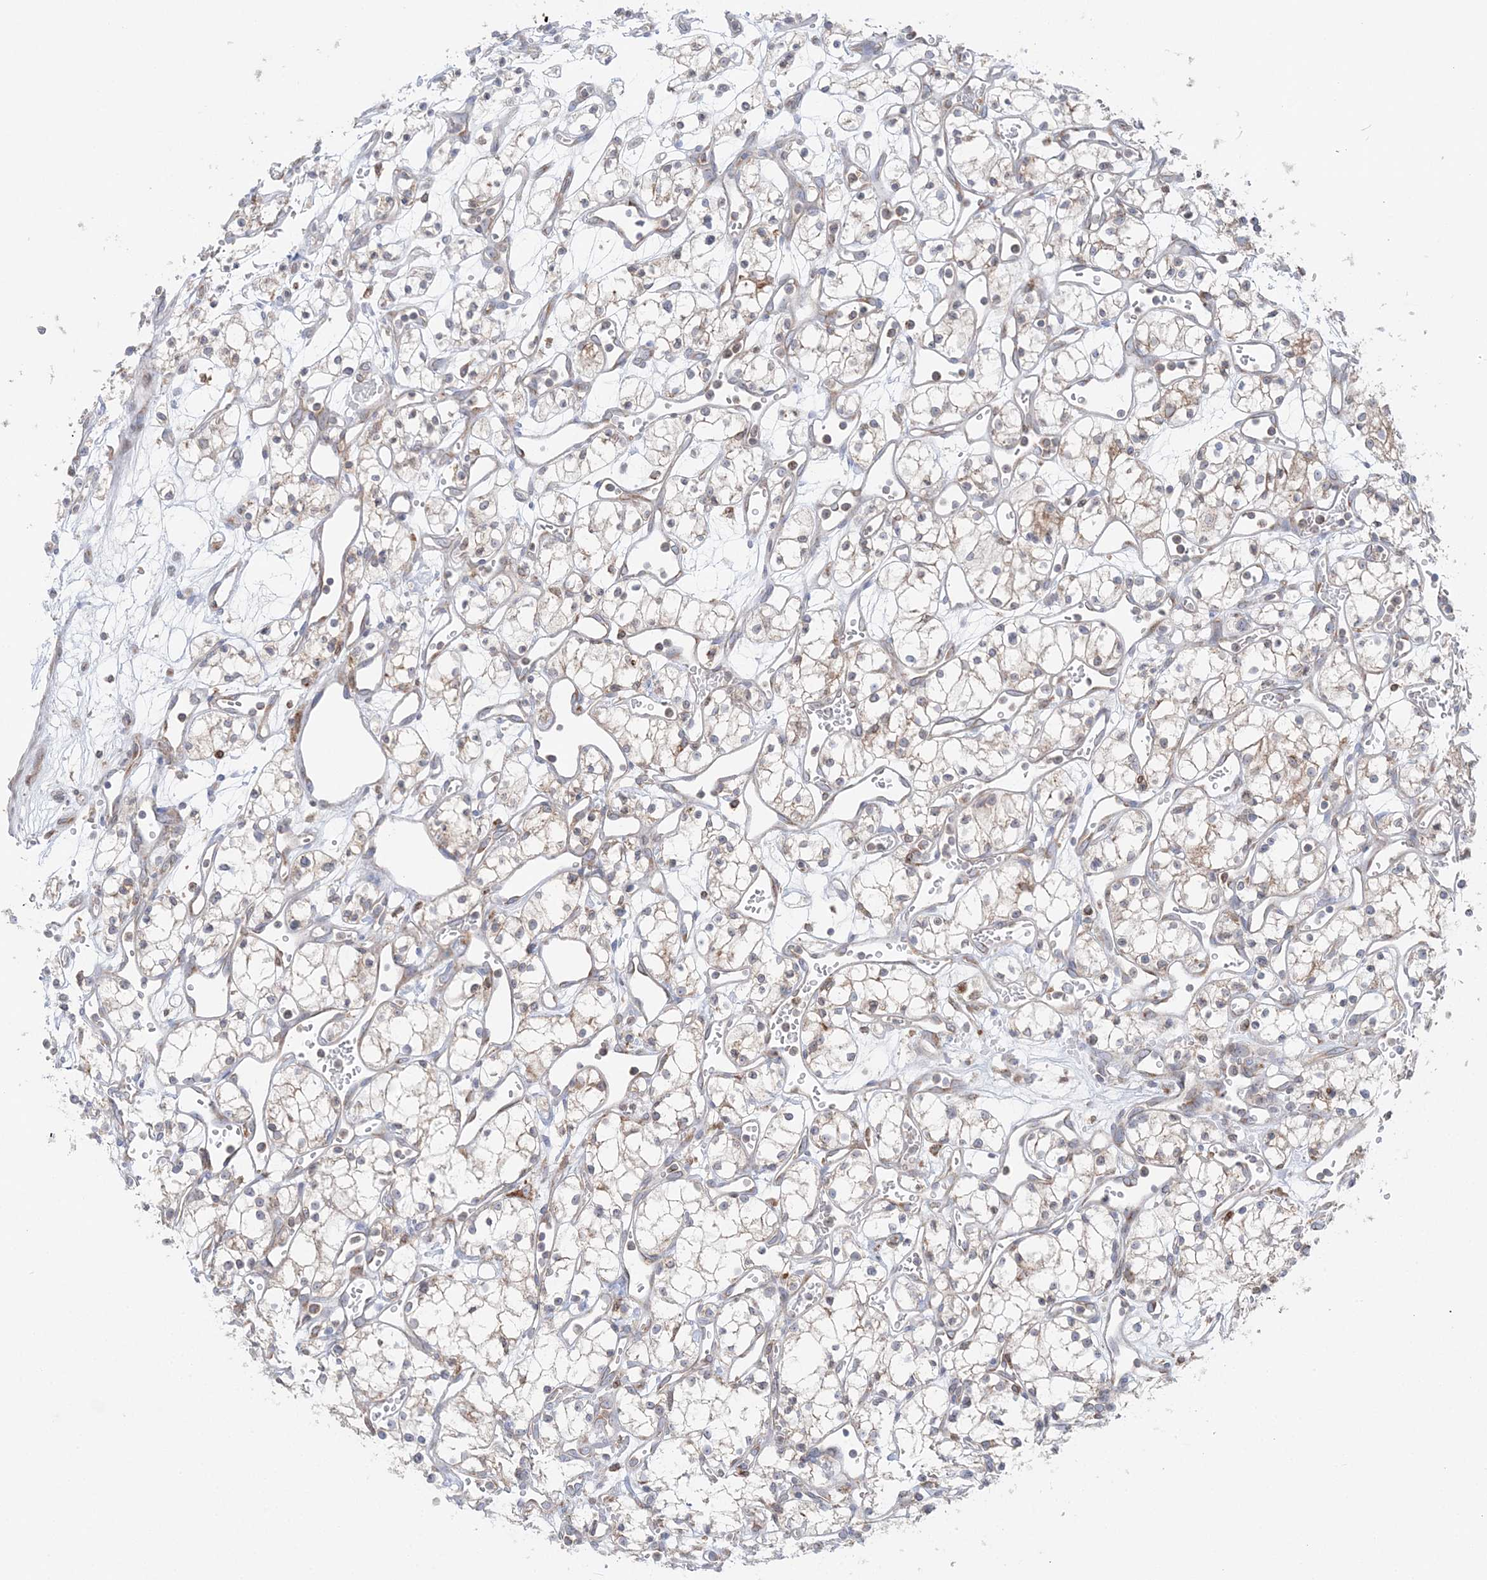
{"staining": {"intensity": "negative", "quantity": "none", "location": "none"}, "tissue": "renal cancer", "cell_type": "Tumor cells", "image_type": "cancer", "snomed": [{"axis": "morphology", "description": "Adenocarcinoma, NOS"}, {"axis": "topography", "description": "Kidney"}], "caption": "DAB immunohistochemical staining of renal cancer demonstrates no significant positivity in tumor cells.", "gene": "TMED10", "patient": {"sex": "male", "age": 59}}